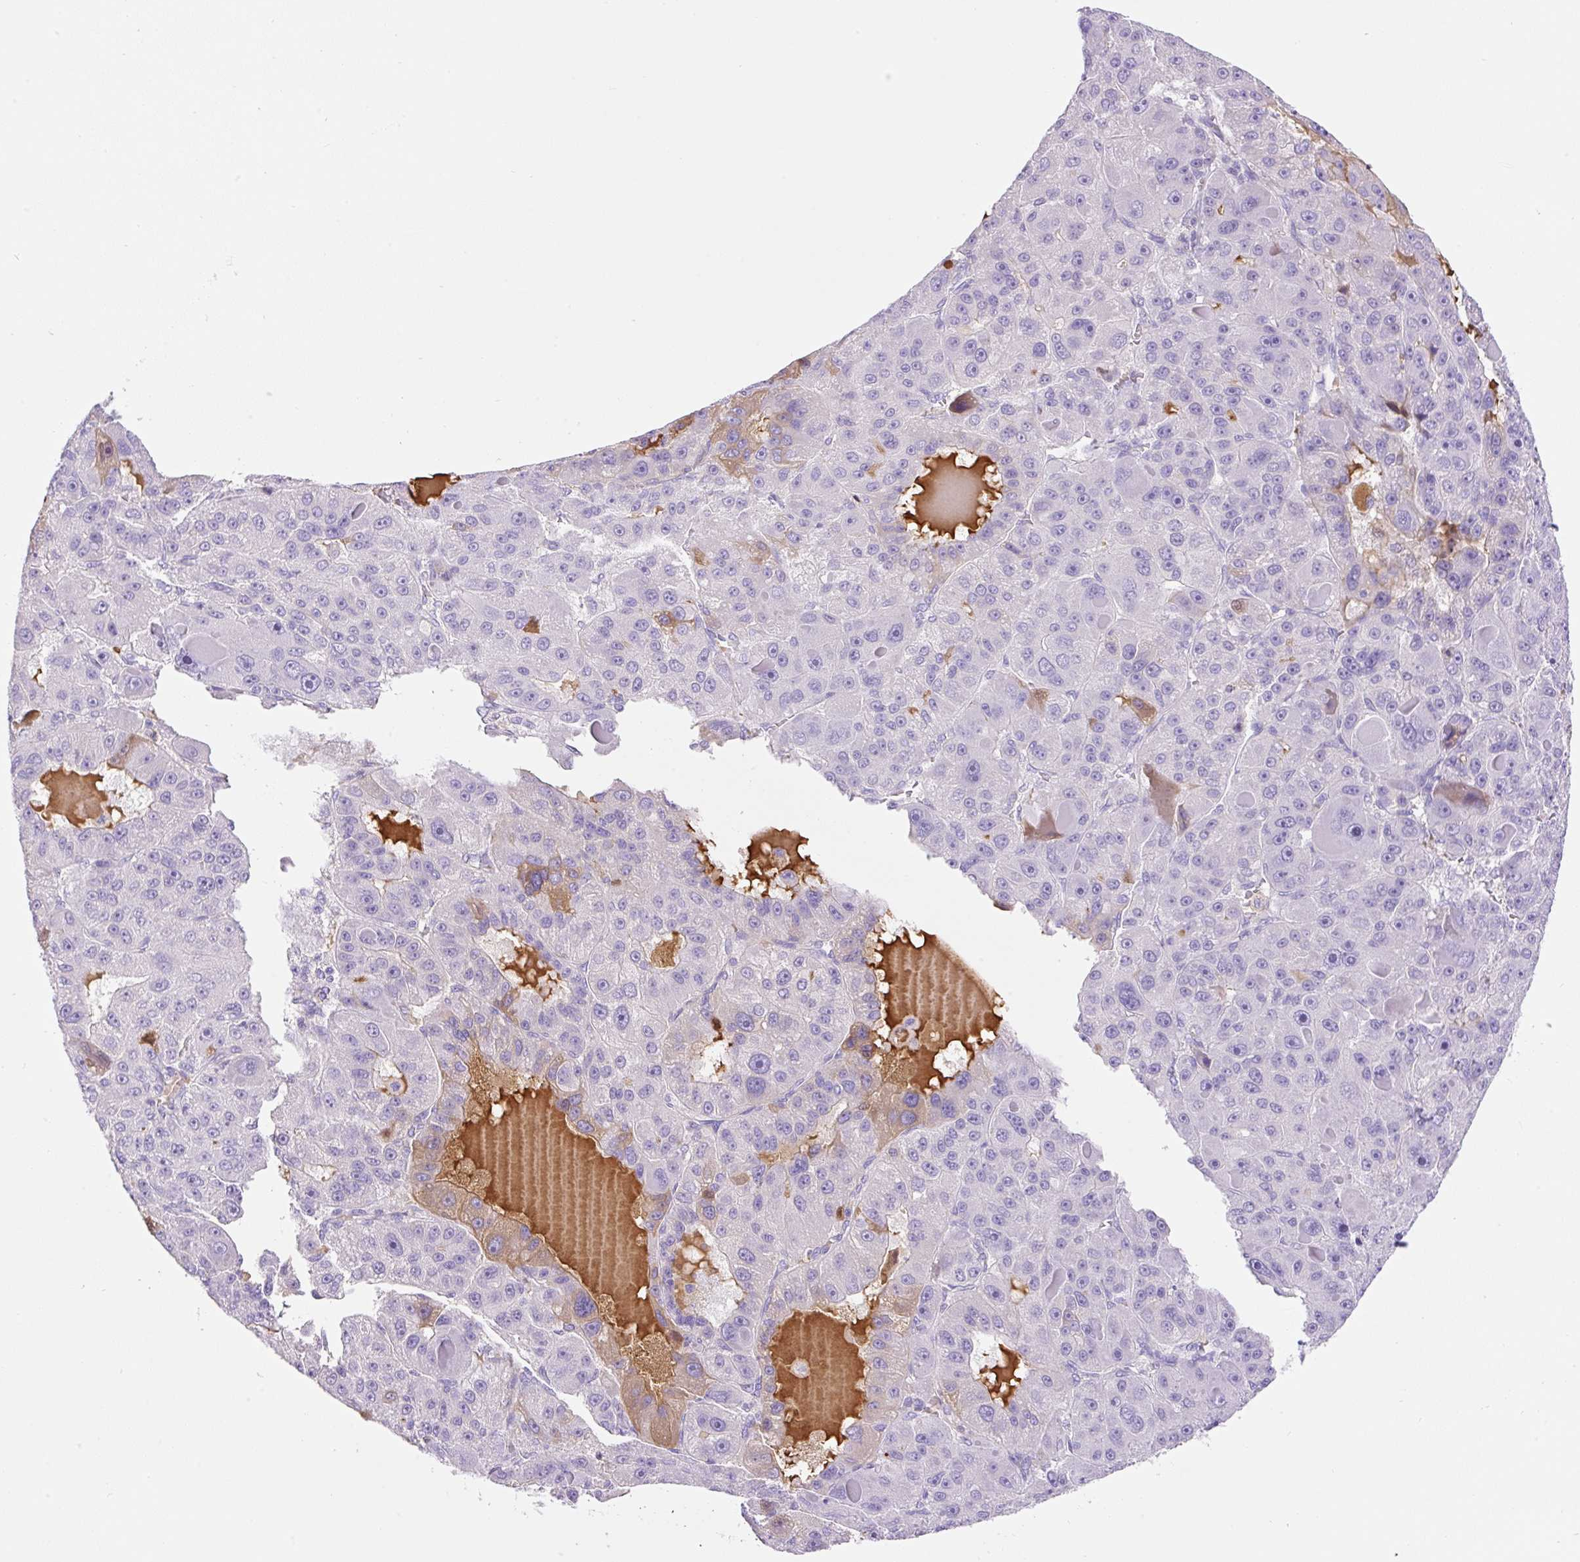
{"staining": {"intensity": "moderate", "quantity": "<25%", "location": "cytoplasmic/membranous"}, "tissue": "liver cancer", "cell_type": "Tumor cells", "image_type": "cancer", "snomed": [{"axis": "morphology", "description": "Carcinoma, Hepatocellular, NOS"}, {"axis": "topography", "description": "Liver"}], "caption": "This micrograph reveals immunohistochemistry (IHC) staining of hepatocellular carcinoma (liver), with low moderate cytoplasmic/membranous staining in about <25% of tumor cells.", "gene": "TDRD15", "patient": {"sex": "male", "age": 76}}